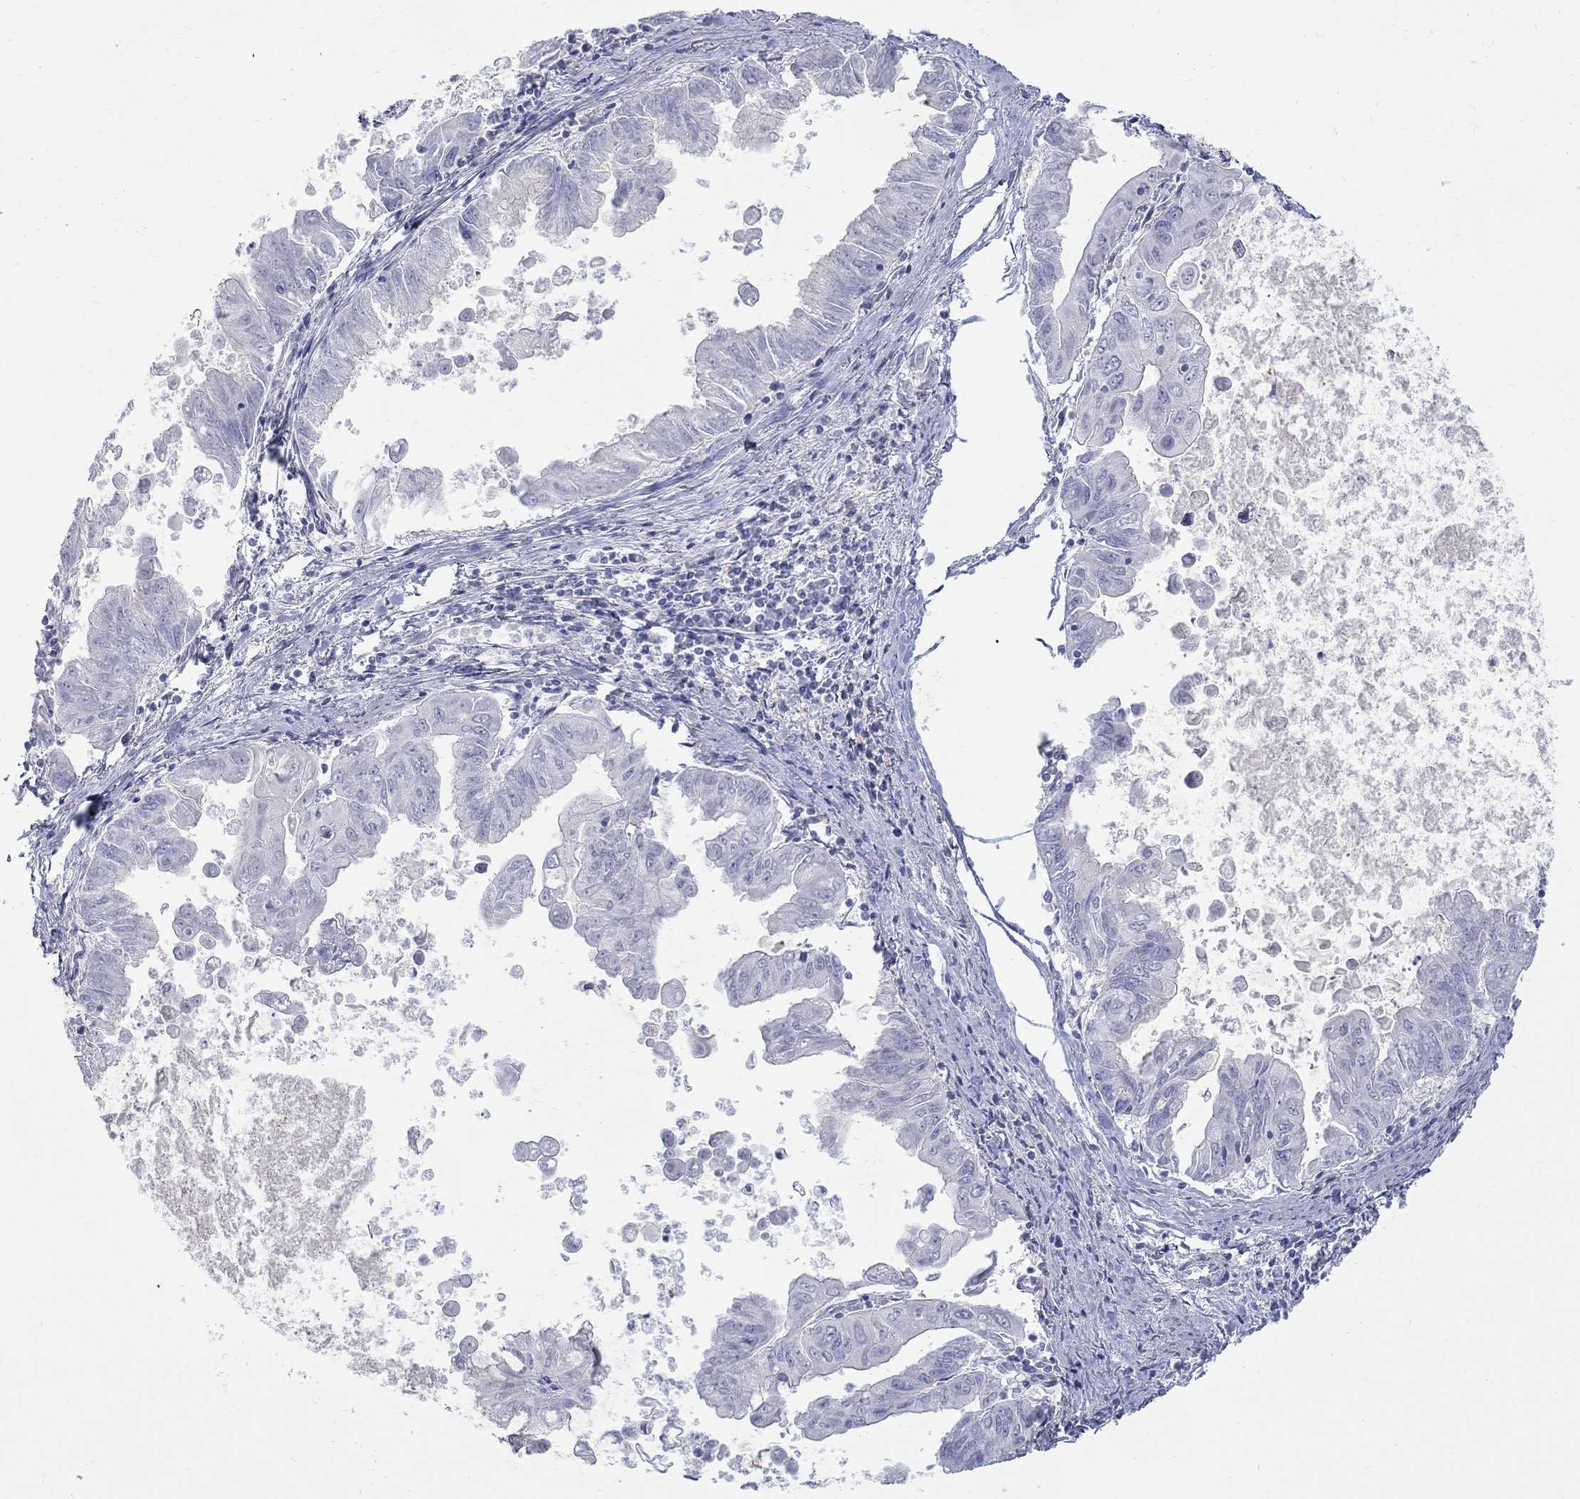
{"staining": {"intensity": "negative", "quantity": "none", "location": "none"}, "tissue": "stomach cancer", "cell_type": "Tumor cells", "image_type": "cancer", "snomed": [{"axis": "morphology", "description": "Adenocarcinoma, NOS"}, {"axis": "topography", "description": "Stomach, upper"}], "caption": "The image shows no staining of tumor cells in adenocarcinoma (stomach).", "gene": "RFTN2", "patient": {"sex": "male", "age": 80}}